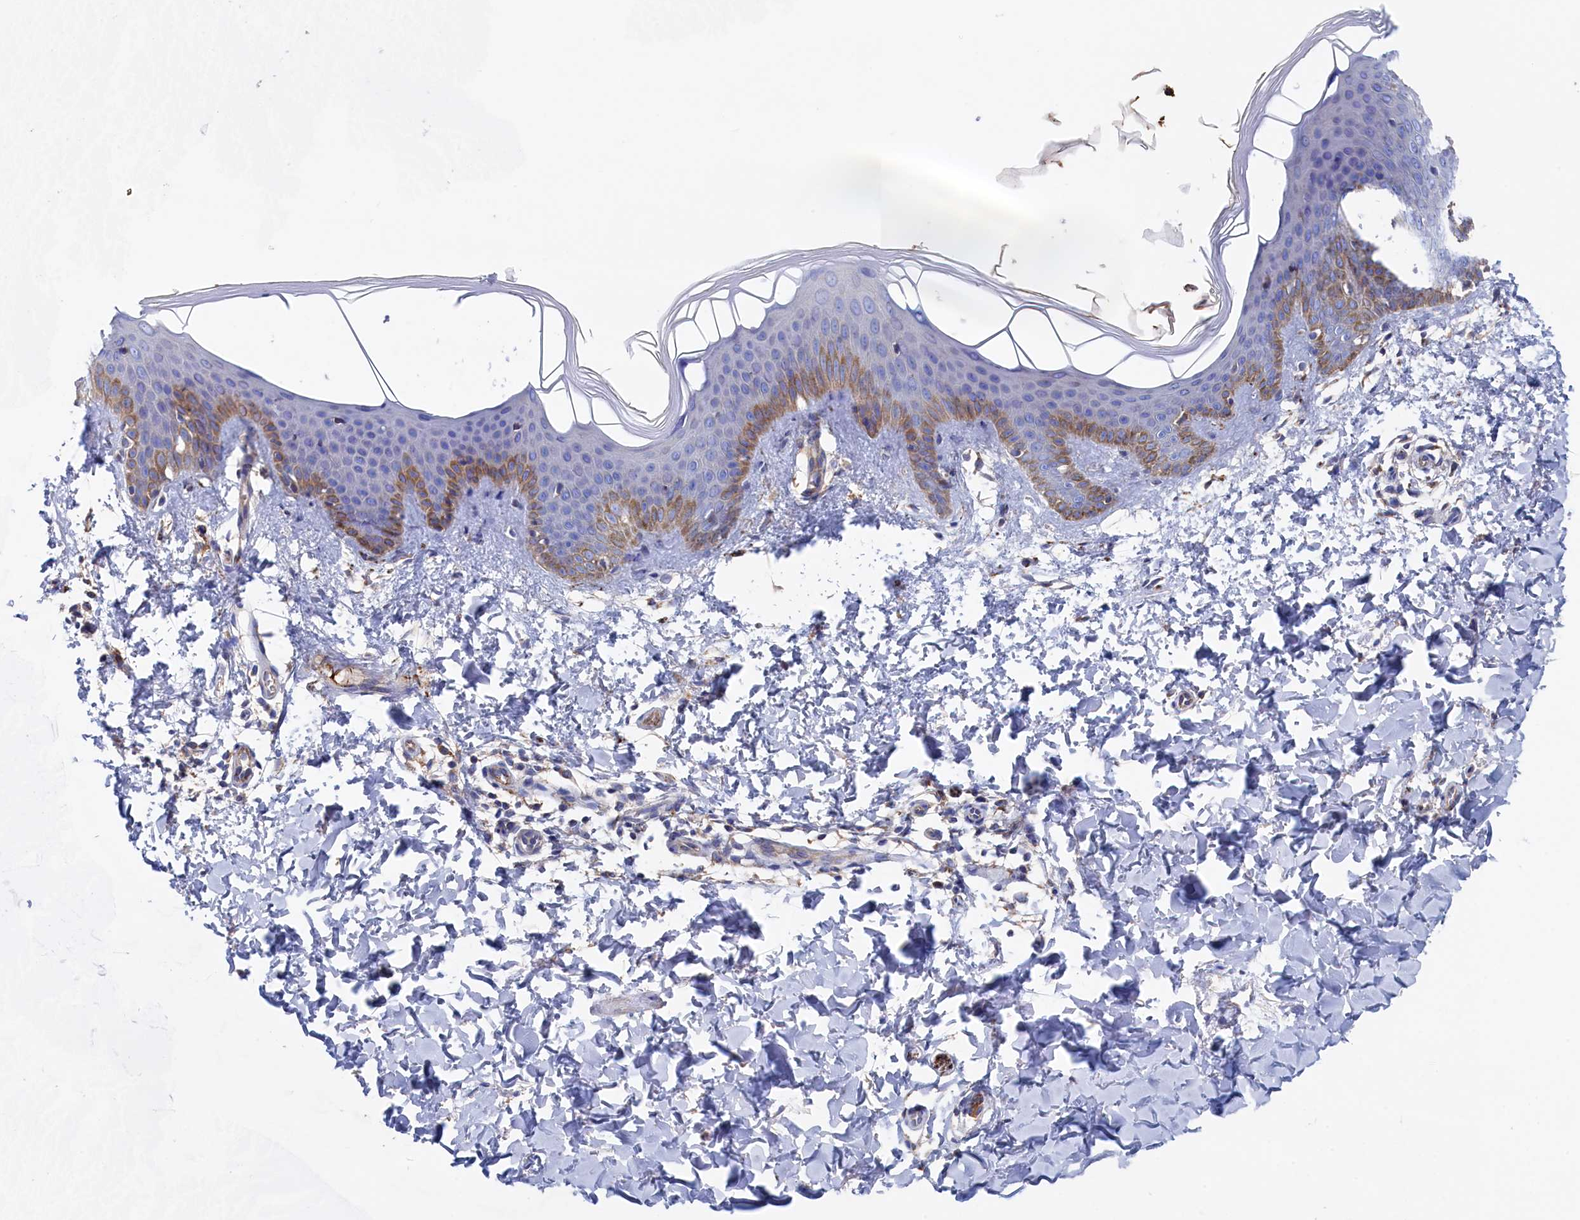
{"staining": {"intensity": "negative", "quantity": "none", "location": "none"}, "tissue": "skin", "cell_type": "Fibroblasts", "image_type": "normal", "snomed": [{"axis": "morphology", "description": "Normal tissue, NOS"}, {"axis": "topography", "description": "Skin"}], "caption": "DAB immunohistochemical staining of normal skin demonstrates no significant staining in fibroblasts.", "gene": "C12orf73", "patient": {"sex": "male", "age": 36}}